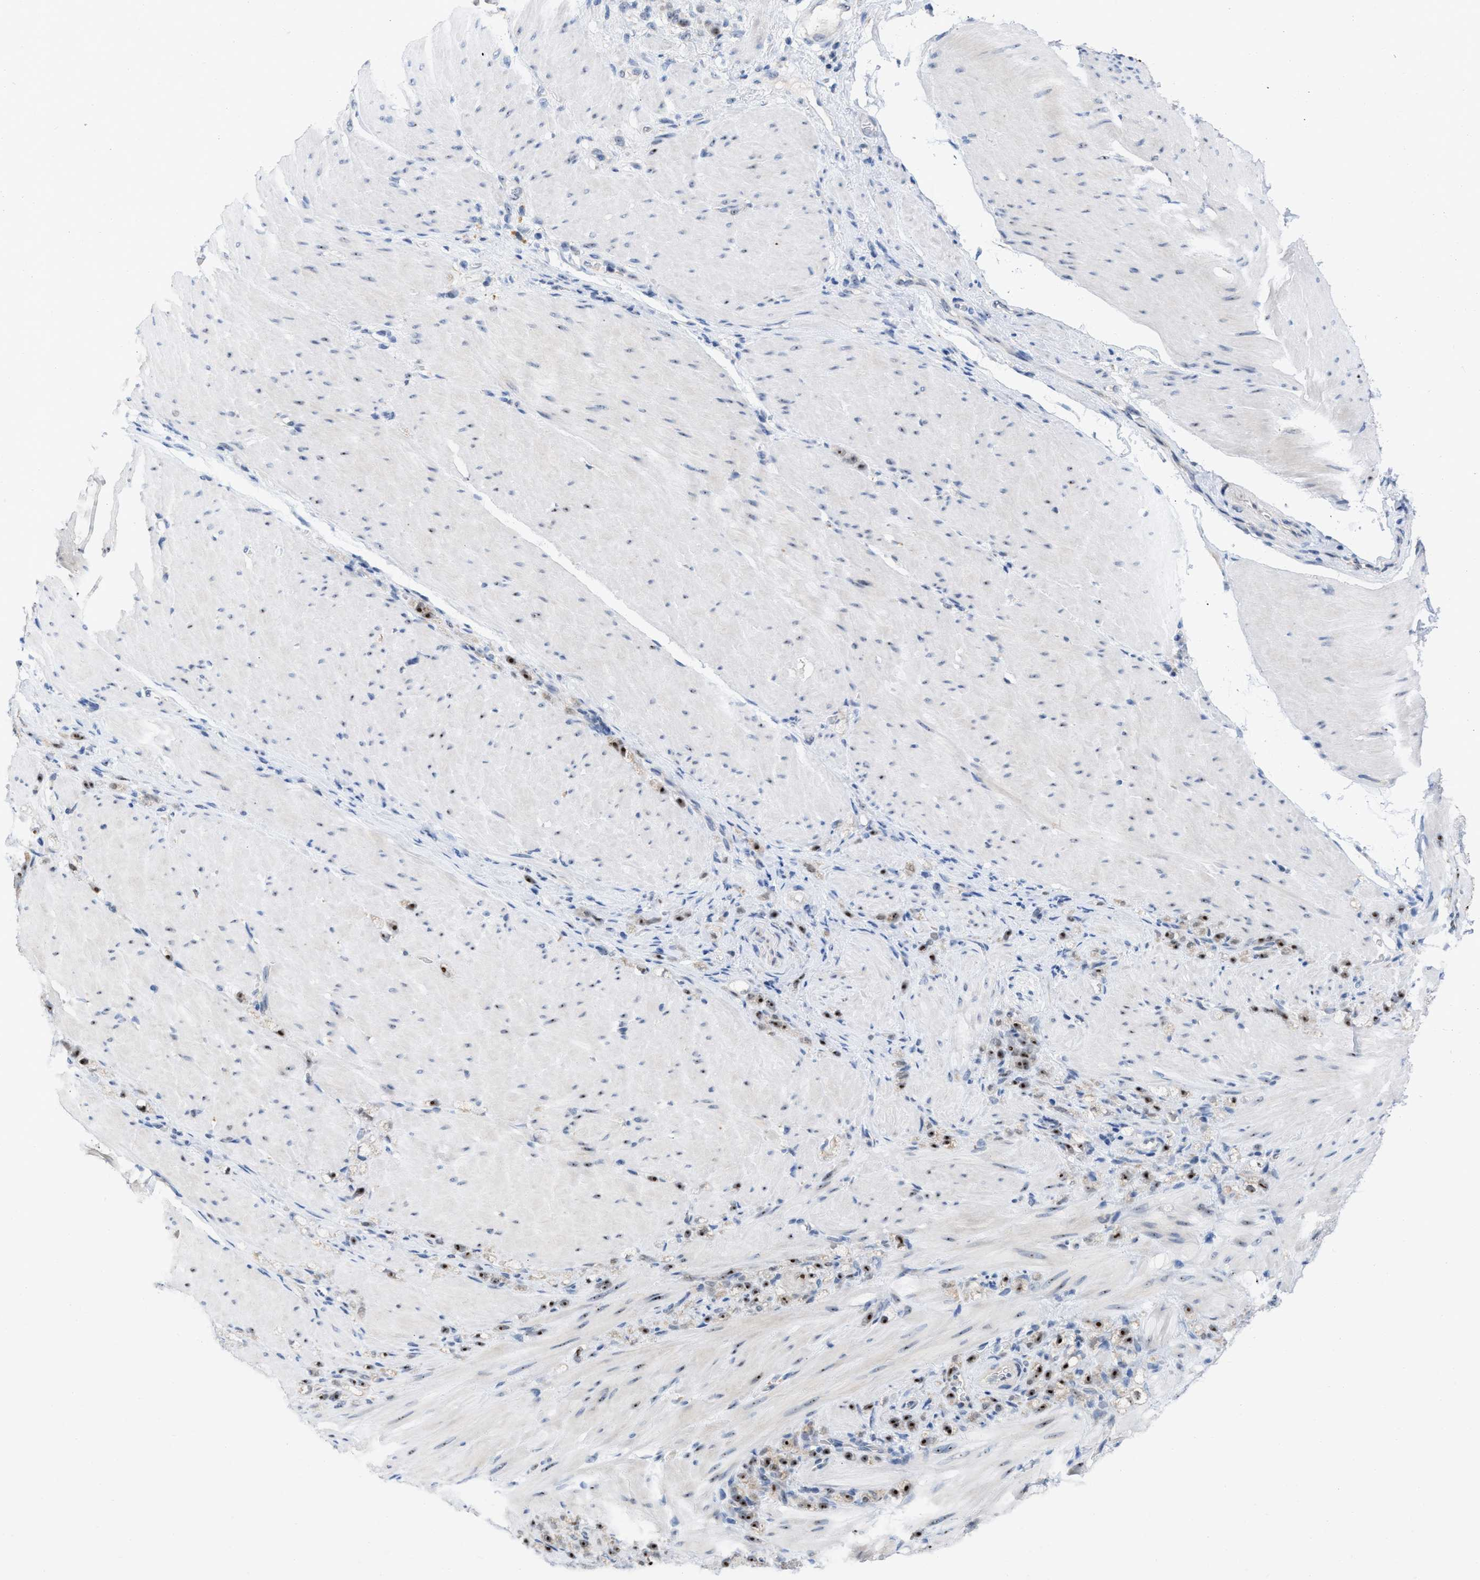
{"staining": {"intensity": "moderate", "quantity": "25%-75%", "location": "nuclear"}, "tissue": "stomach cancer", "cell_type": "Tumor cells", "image_type": "cancer", "snomed": [{"axis": "morphology", "description": "Normal tissue, NOS"}, {"axis": "morphology", "description": "Adenocarcinoma, NOS"}, {"axis": "topography", "description": "Stomach"}], "caption": "An immunohistochemistry image of neoplastic tissue is shown. Protein staining in brown highlights moderate nuclear positivity in adenocarcinoma (stomach) within tumor cells.", "gene": "ELAC2", "patient": {"sex": "male", "age": 82}}